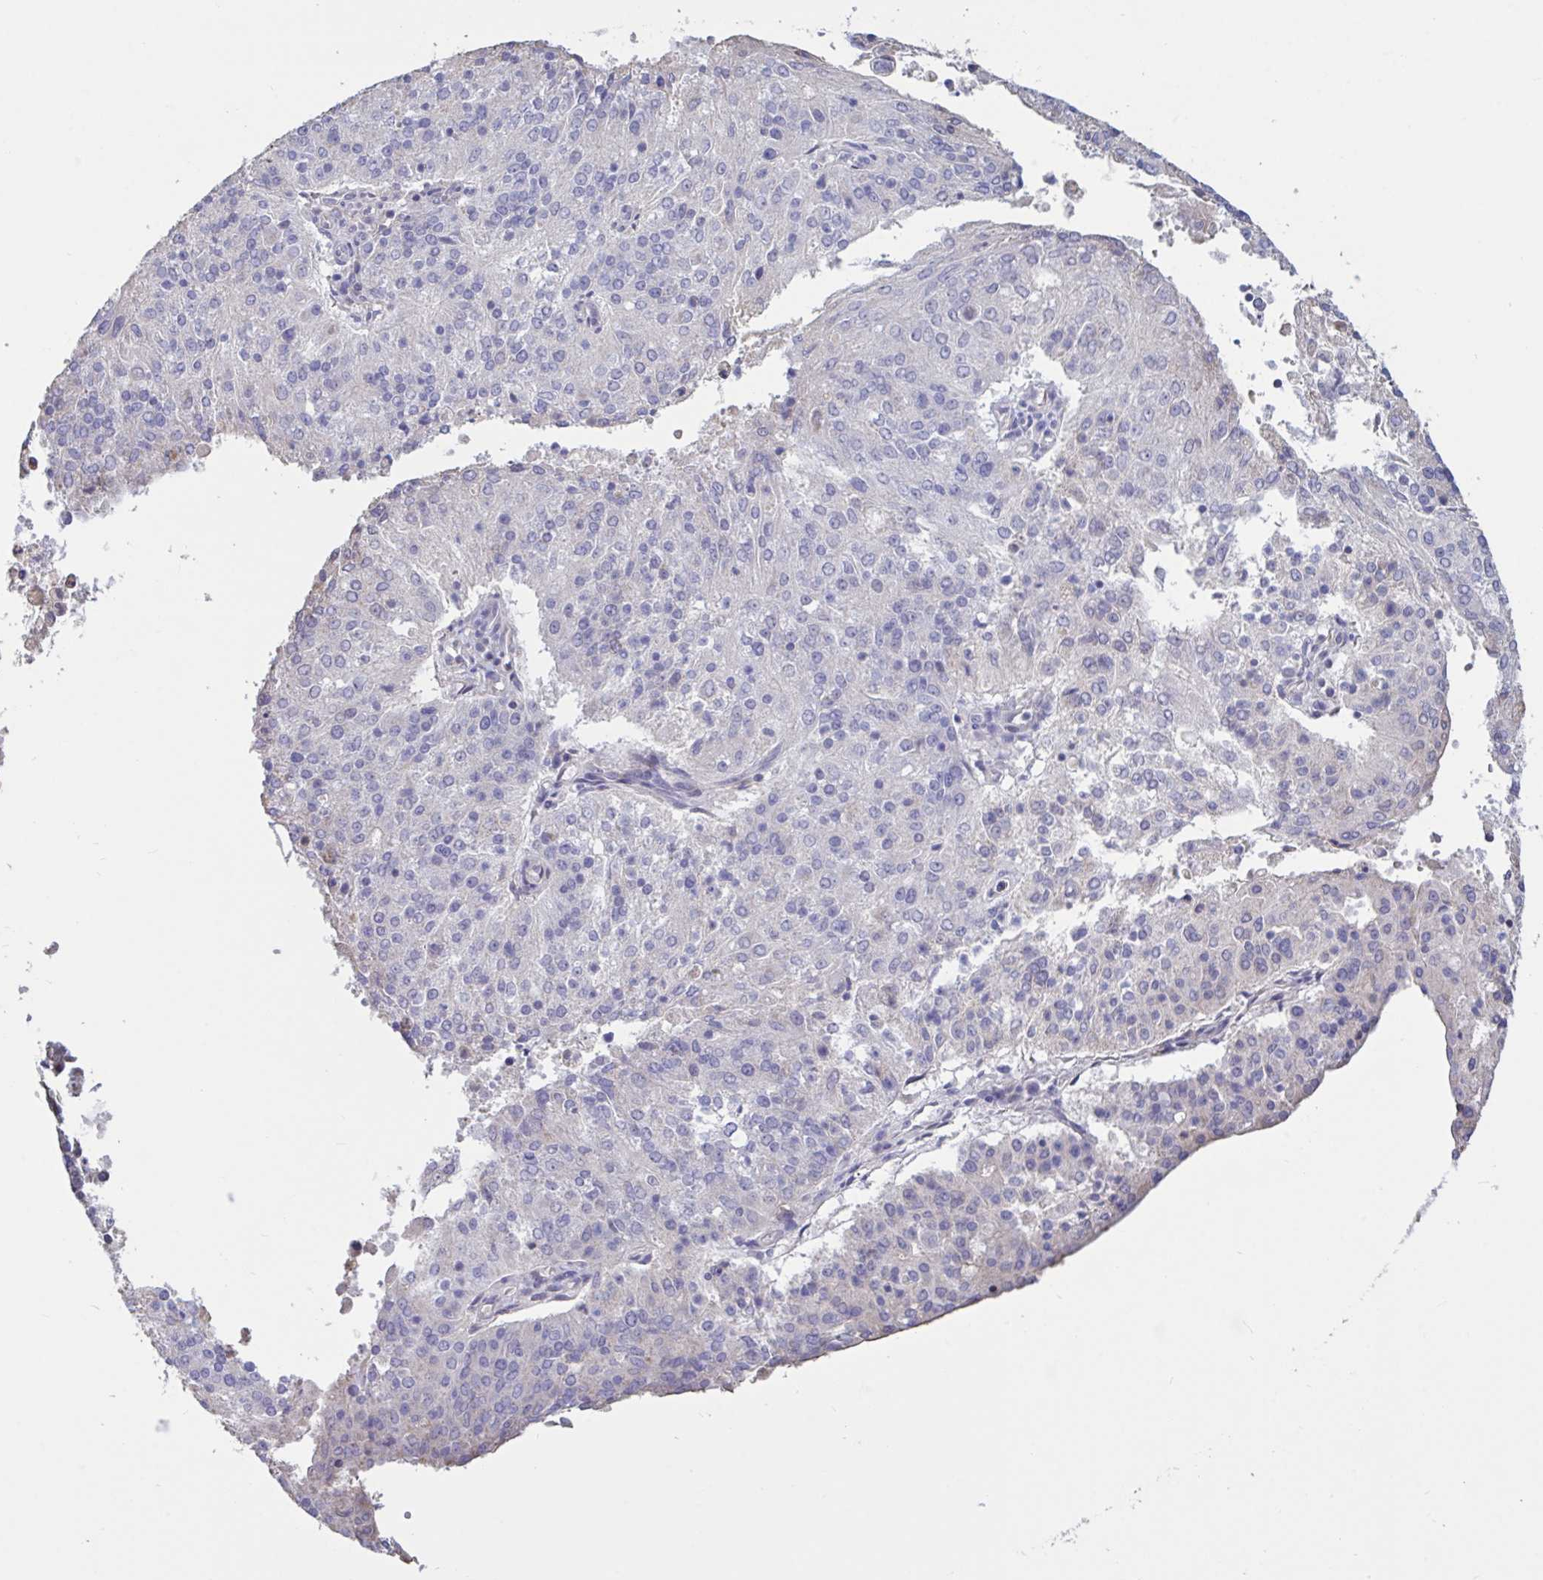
{"staining": {"intensity": "negative", "quantity": "none", "location": "none"}, "tissue": "endometrial cancer", "cell_type": "Tumor cells", "image_type": "cancer", "snomed": [{"axis": "morphology", "description": "Adenocarcinoma, NOS"}, {"axis": "topography", "description": "Endometrium"}], "caption": "Tumor cells show no significant protein expression in endometrial cancer (adenocarcinoma).", "gene": "DDX39A", "patient": {"sex": "female", "age": 82}}